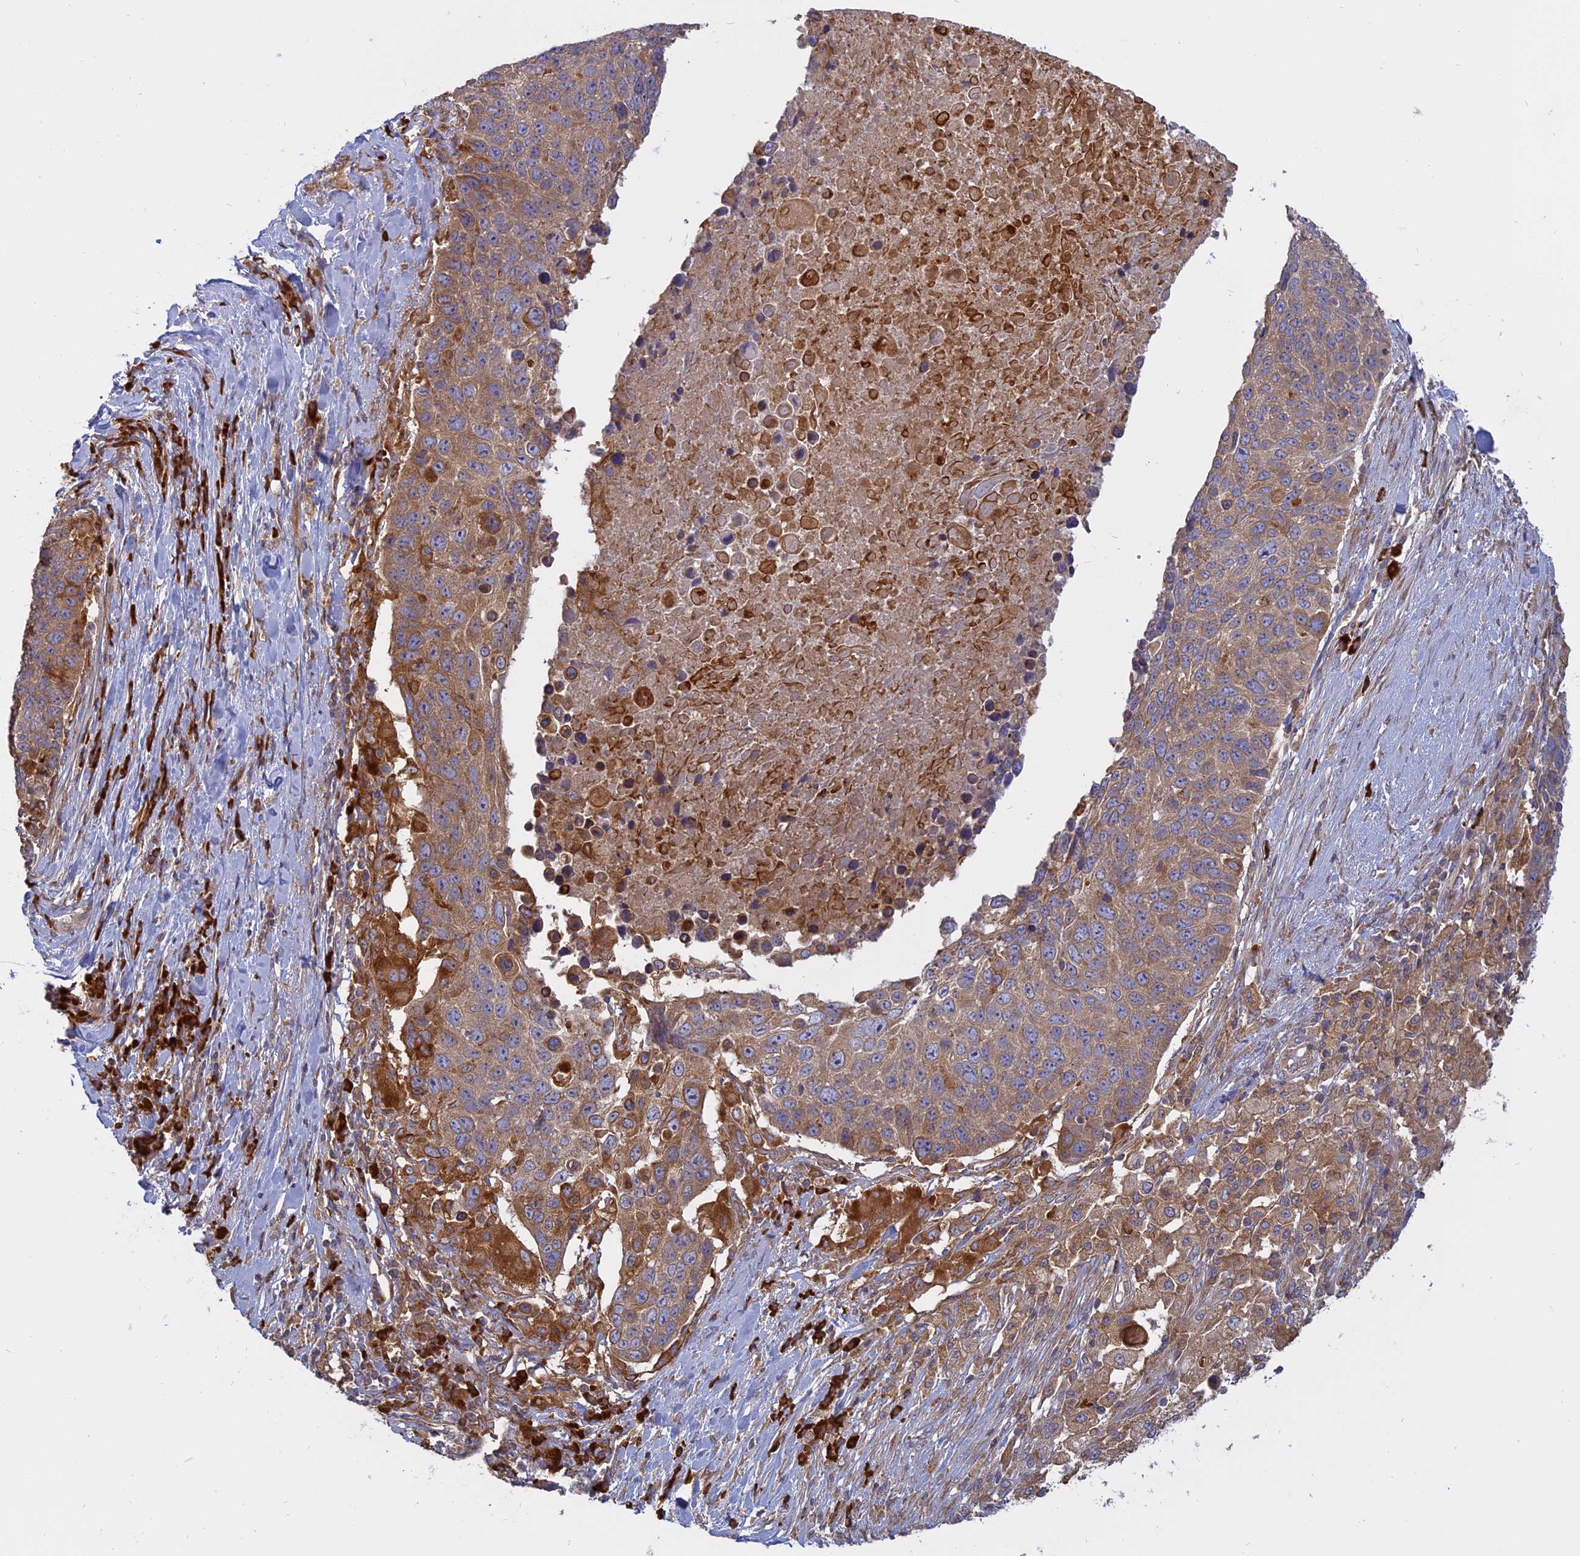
{"staining": {"intensity": "moderate", "quantity": ">75%", "location": "cytoplasmic/membranous"}, "tissue": "lung cancer", "cell_type": "Tumor cells", "image_type": "cancer", "snomed": [{"axis": "morphology", "description": "Normal tissue, NOS"}, {"axis": "morphology", "description": "Squamous cell carcinoma, NOS"}, {"axis": "topography", "description": "Lymph node"}, {"axis": "topography", "description": "Lung"}], "caption": "A medium amount of moderate cytoplasmic/membranous expression is appreciated in approximately >75% of tumor cells in squamous cell carcinoma (lung) tissue.", "gene": "TMEM208", "patient": {"sex": "male", "age": 66}}